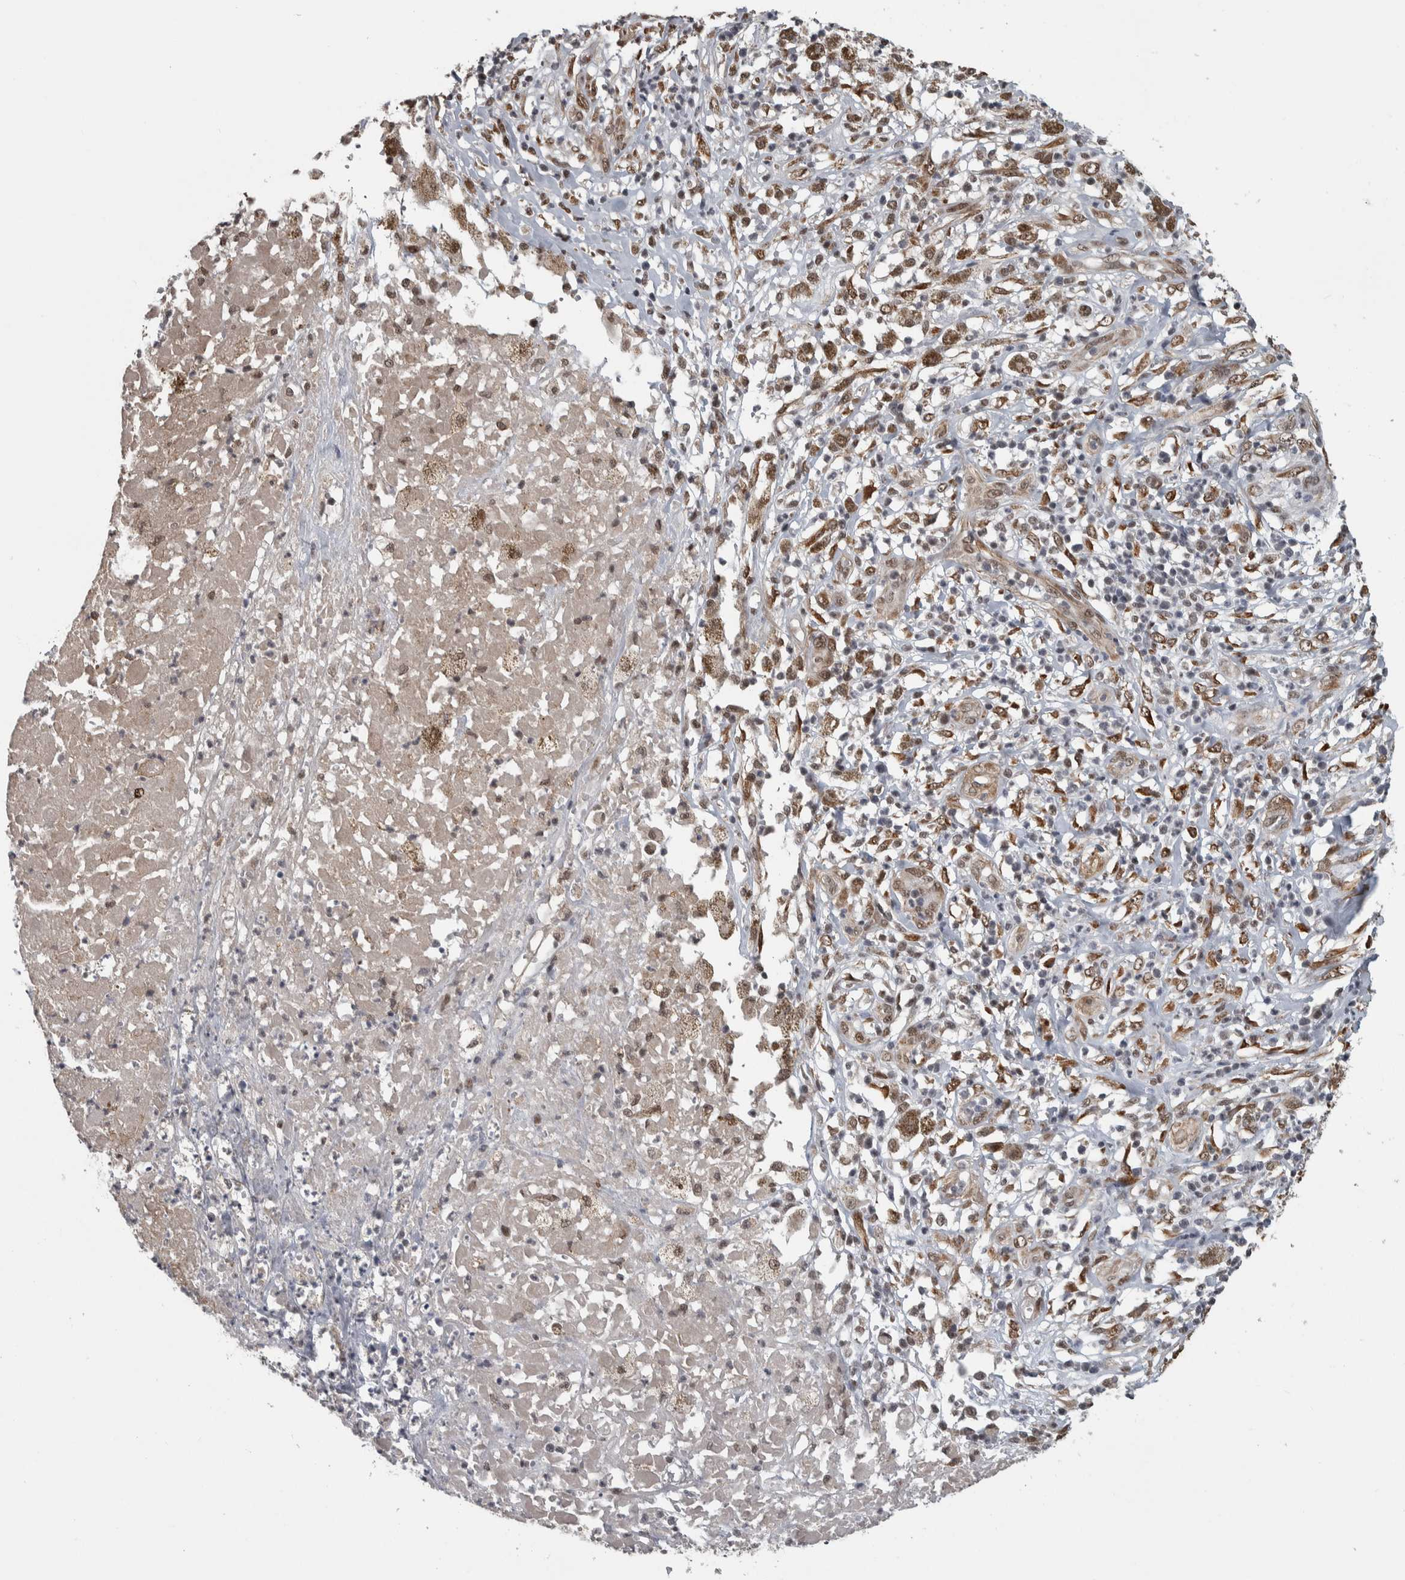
{"staining": {"intensity": "moderate", "quantity": ">75%", "location": "nuclear"}, "tissue": "melanoma", "cell_type": "Tumor cells", "image_type": "cancer", "snomed": [{"axis": "morphology", "description": "Necrosis, NOS"}, {"axis": "morphology", "description": "Malignant melanoma, NOS"}, {"axis": "topography", "description": "Skin"}], "caption": "About >75% of tumor cells in malignant melanoma demonstrate moderate nuclear protein expression as visualized by brown immunohistochemical staining.", "gene": "DDX42", "patient": {"sex": "female", "age": 87}}